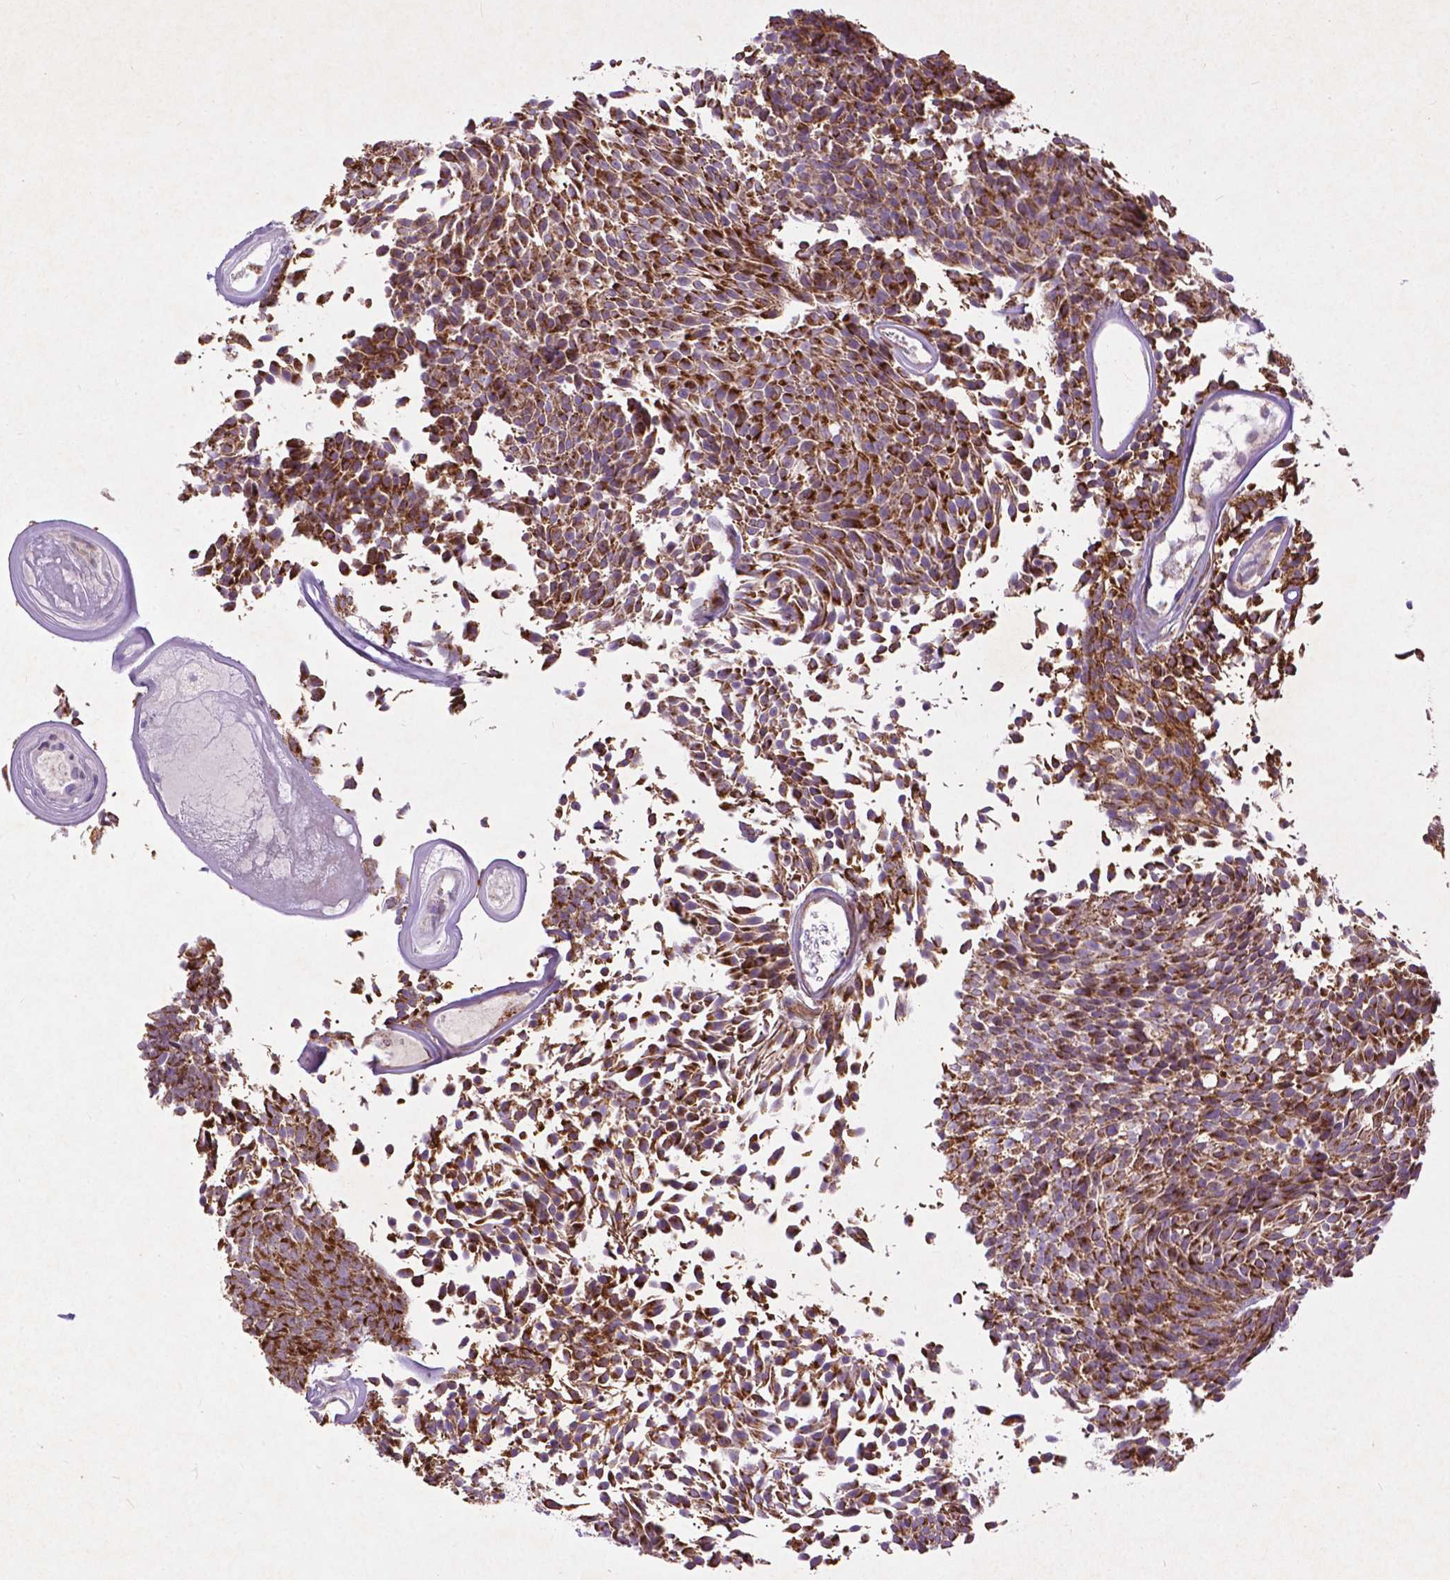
{"staining": {"intensity": "strong", "quantity": ">75%", "location": "cytoplasmic/membranous"}, "tissue": "urothelial cancer", "cell_type": "Tumor cells", "image_type": "cancer", "snomed": [{"axis": "morphology", "description": "Urothelial carcinoma, Low grade"}, {"axis": "topography", "description": "Urinary bladder"}], "caption": "Human urothelial cancer stained with a protein marker demonstrates strong staining in tumor cells.", "gene": "THEGL", "patient": {"sex": "male", "age": 77}}